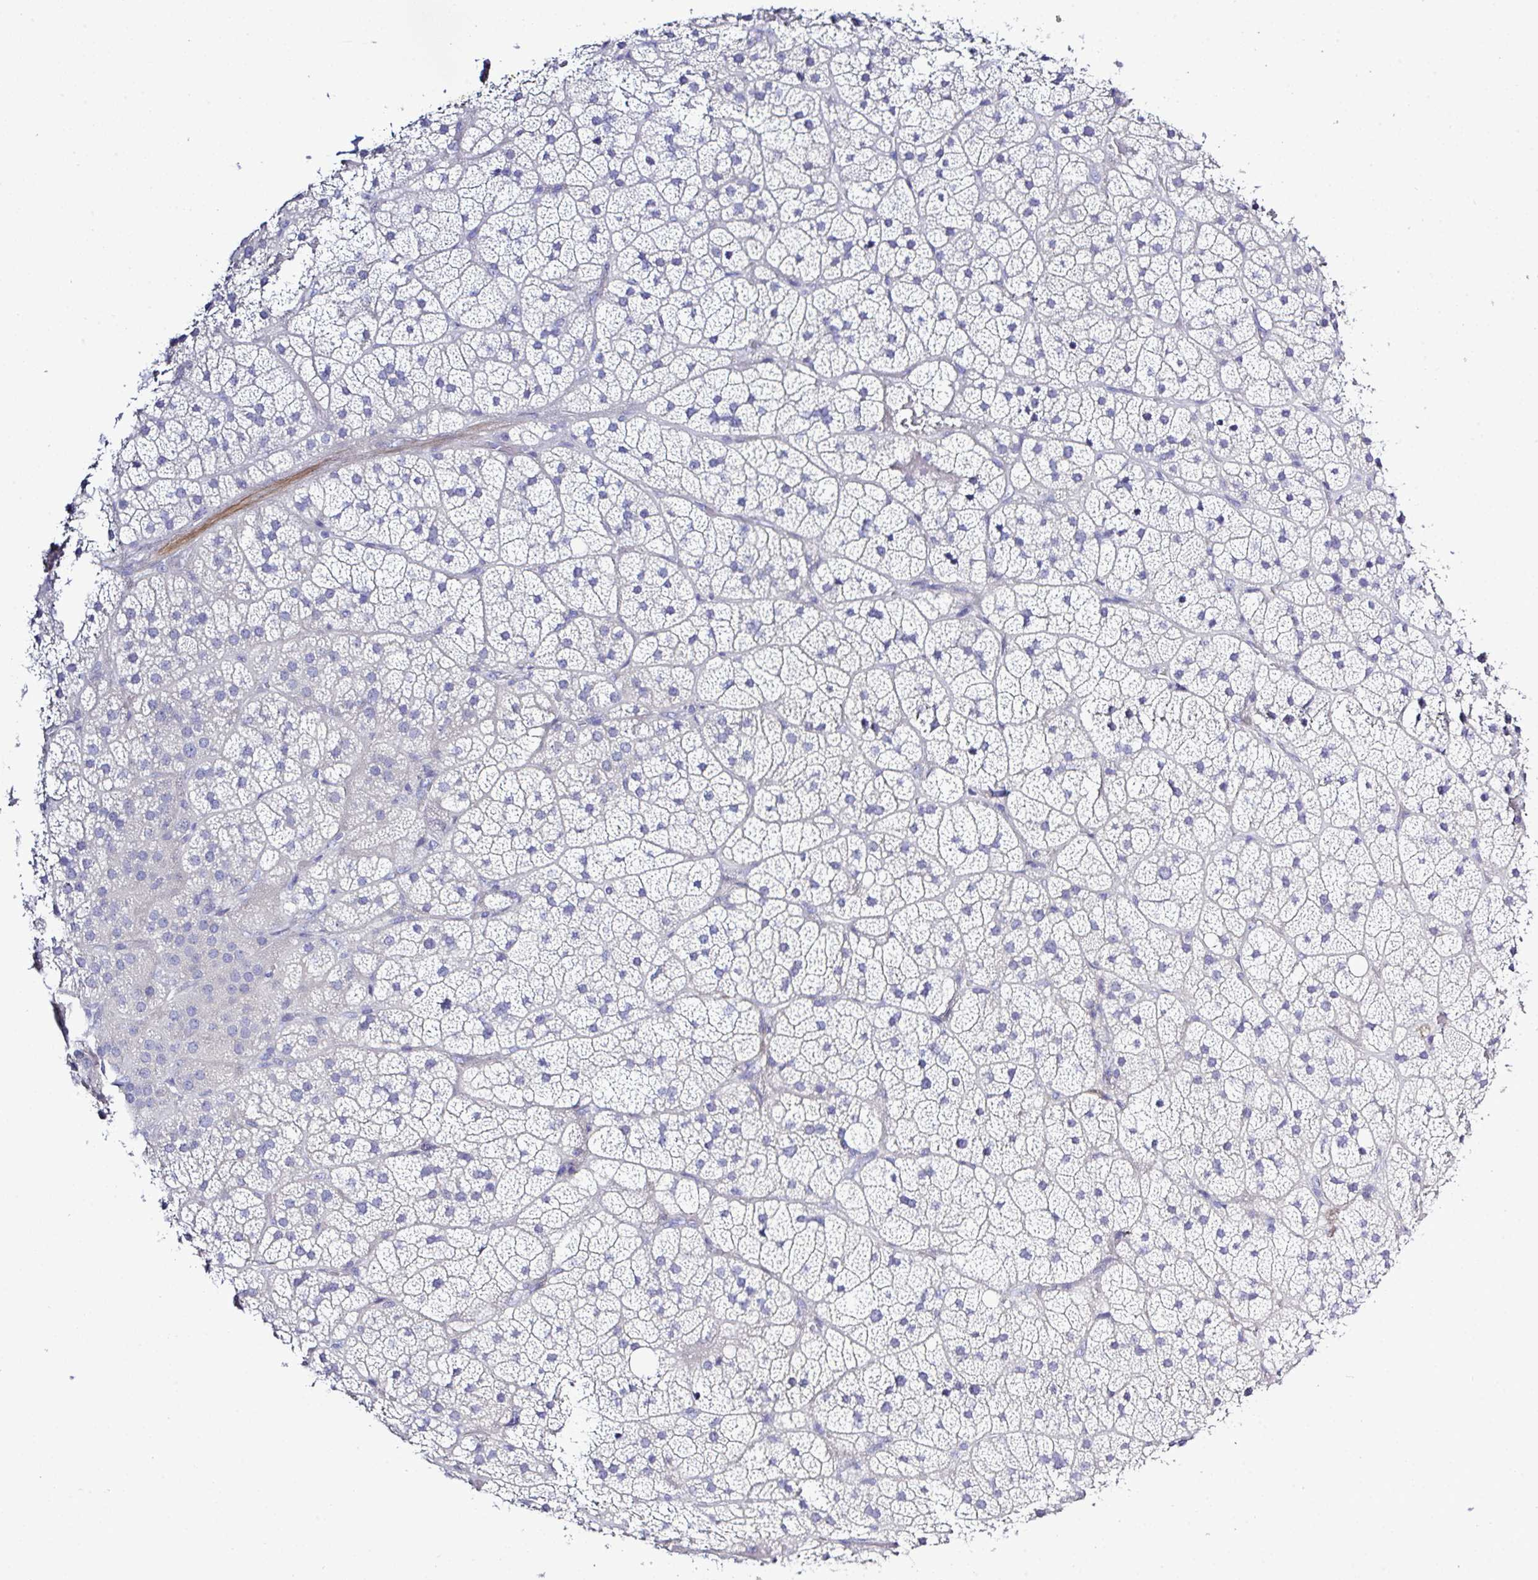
{"staining": {"intensity": "negative", "quantity": "none", "location": "none"}, "tissue": "adrenal gland", "cell_type": "Glandular cells", "image_type": "normal", "snomed": [{"axis": "morphology", "description": "Normal tissue, NOS"}, {"axis": "topography", "description": "Adrenal gland"}], "caption": "Immunohistochemistry (IHC) histopathology image of normal human adrenal gland stained for a protein (brown), which demonstrates no staining in glandular cells.", "gene": "MED11", "patient": {"sex": "male", "age": 57}}